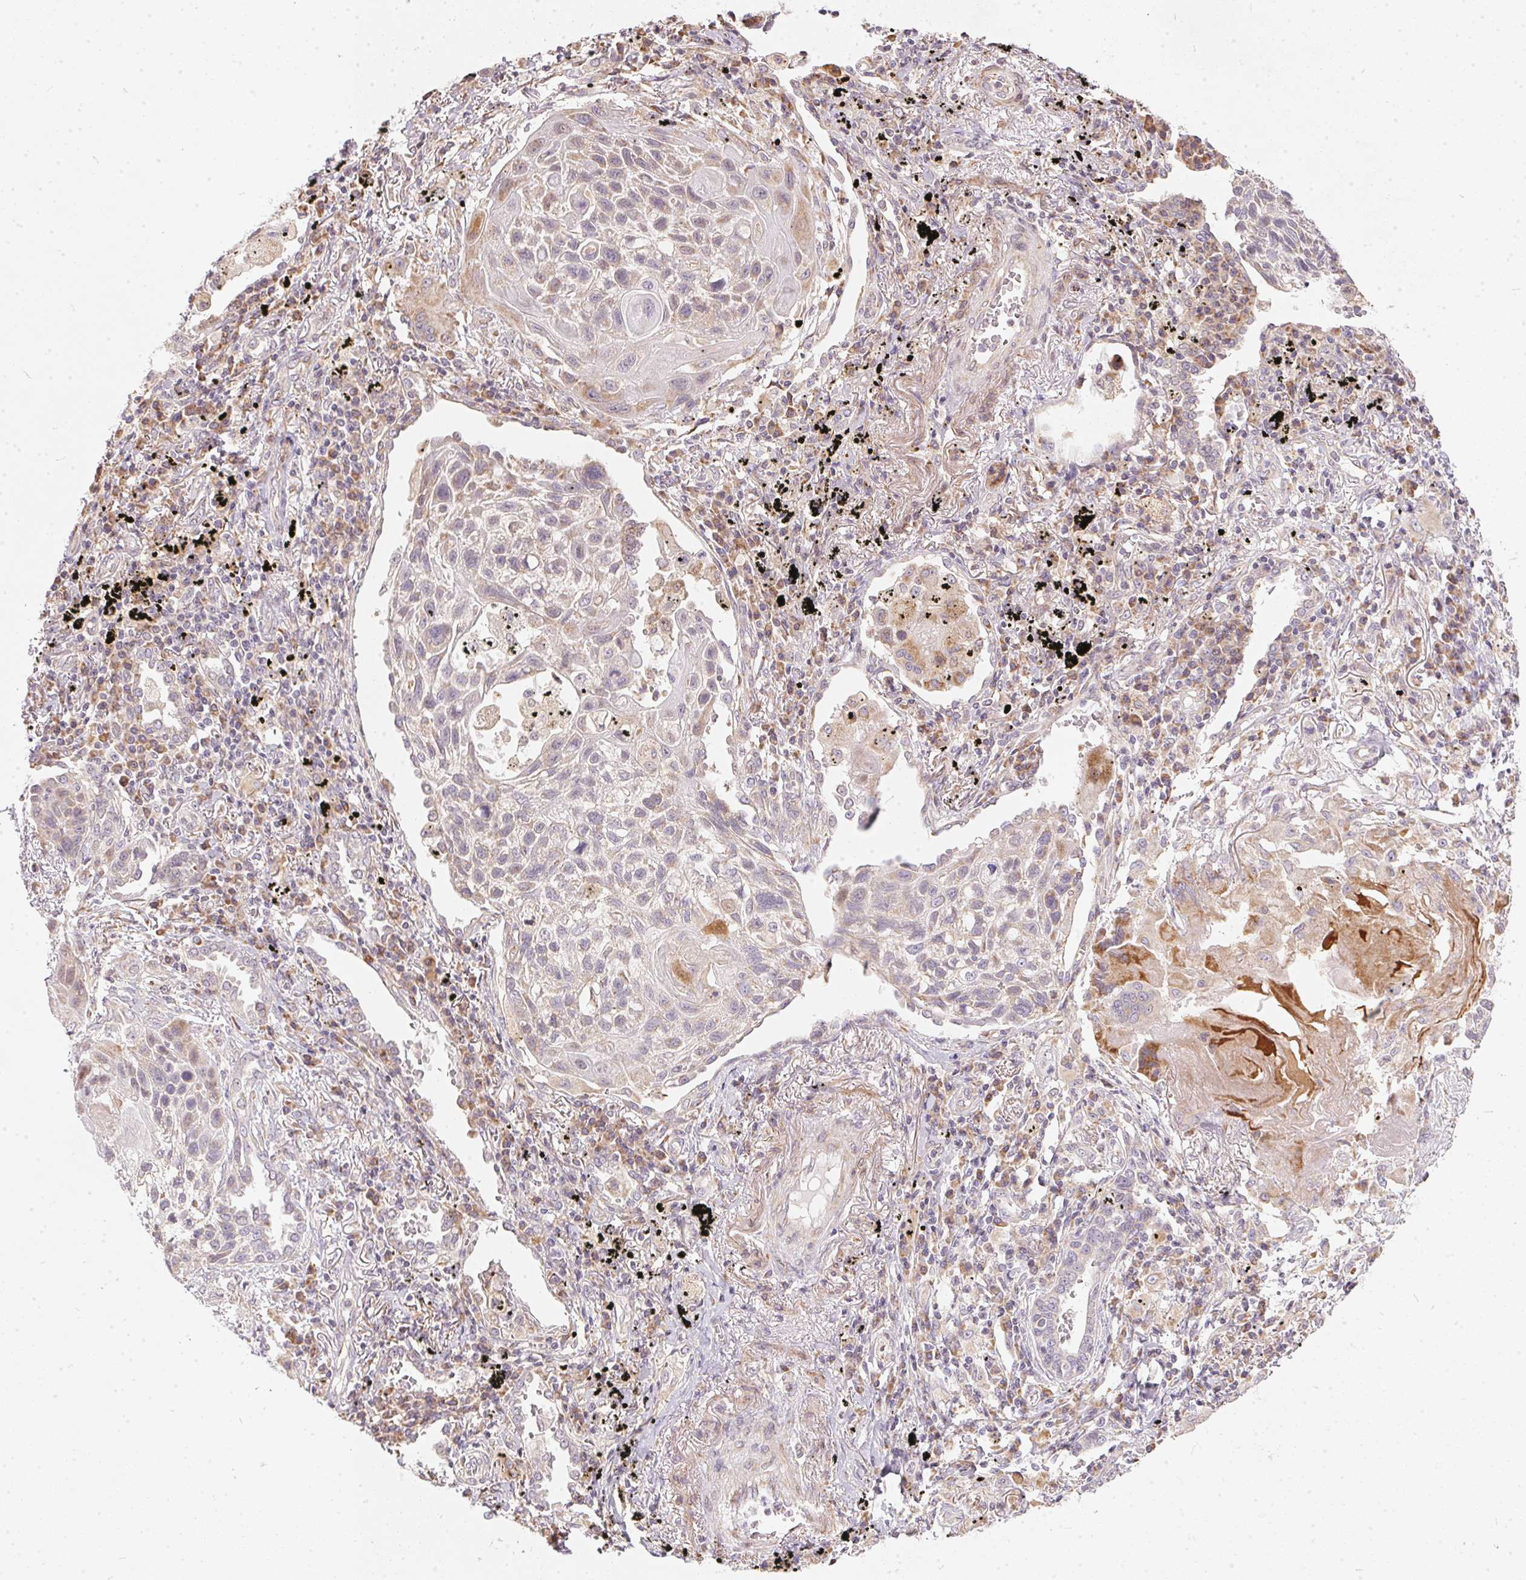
{"staining": {"intensity": "negative", "quantity": "none", "location": "none"}, "tissue": "lung cancer", "cell_type": "Tumor cells", "image_type": "cancer", "snomed": [{"axis": "morphology", "description": "Squamous cell carcinoma, NOS"}, {"axis": "topography", "description": "Lung"}], "caption": "IHC micrograph of neoplastic tissue: human lung cancer (squamous cell carcinoma) stained with DAB (3,3'-diaminobenzidine) exhibits no significant protein staining in tumor cells.", "gene": "VWA5B2", "patient": {"sex": "male", "age": 78}}